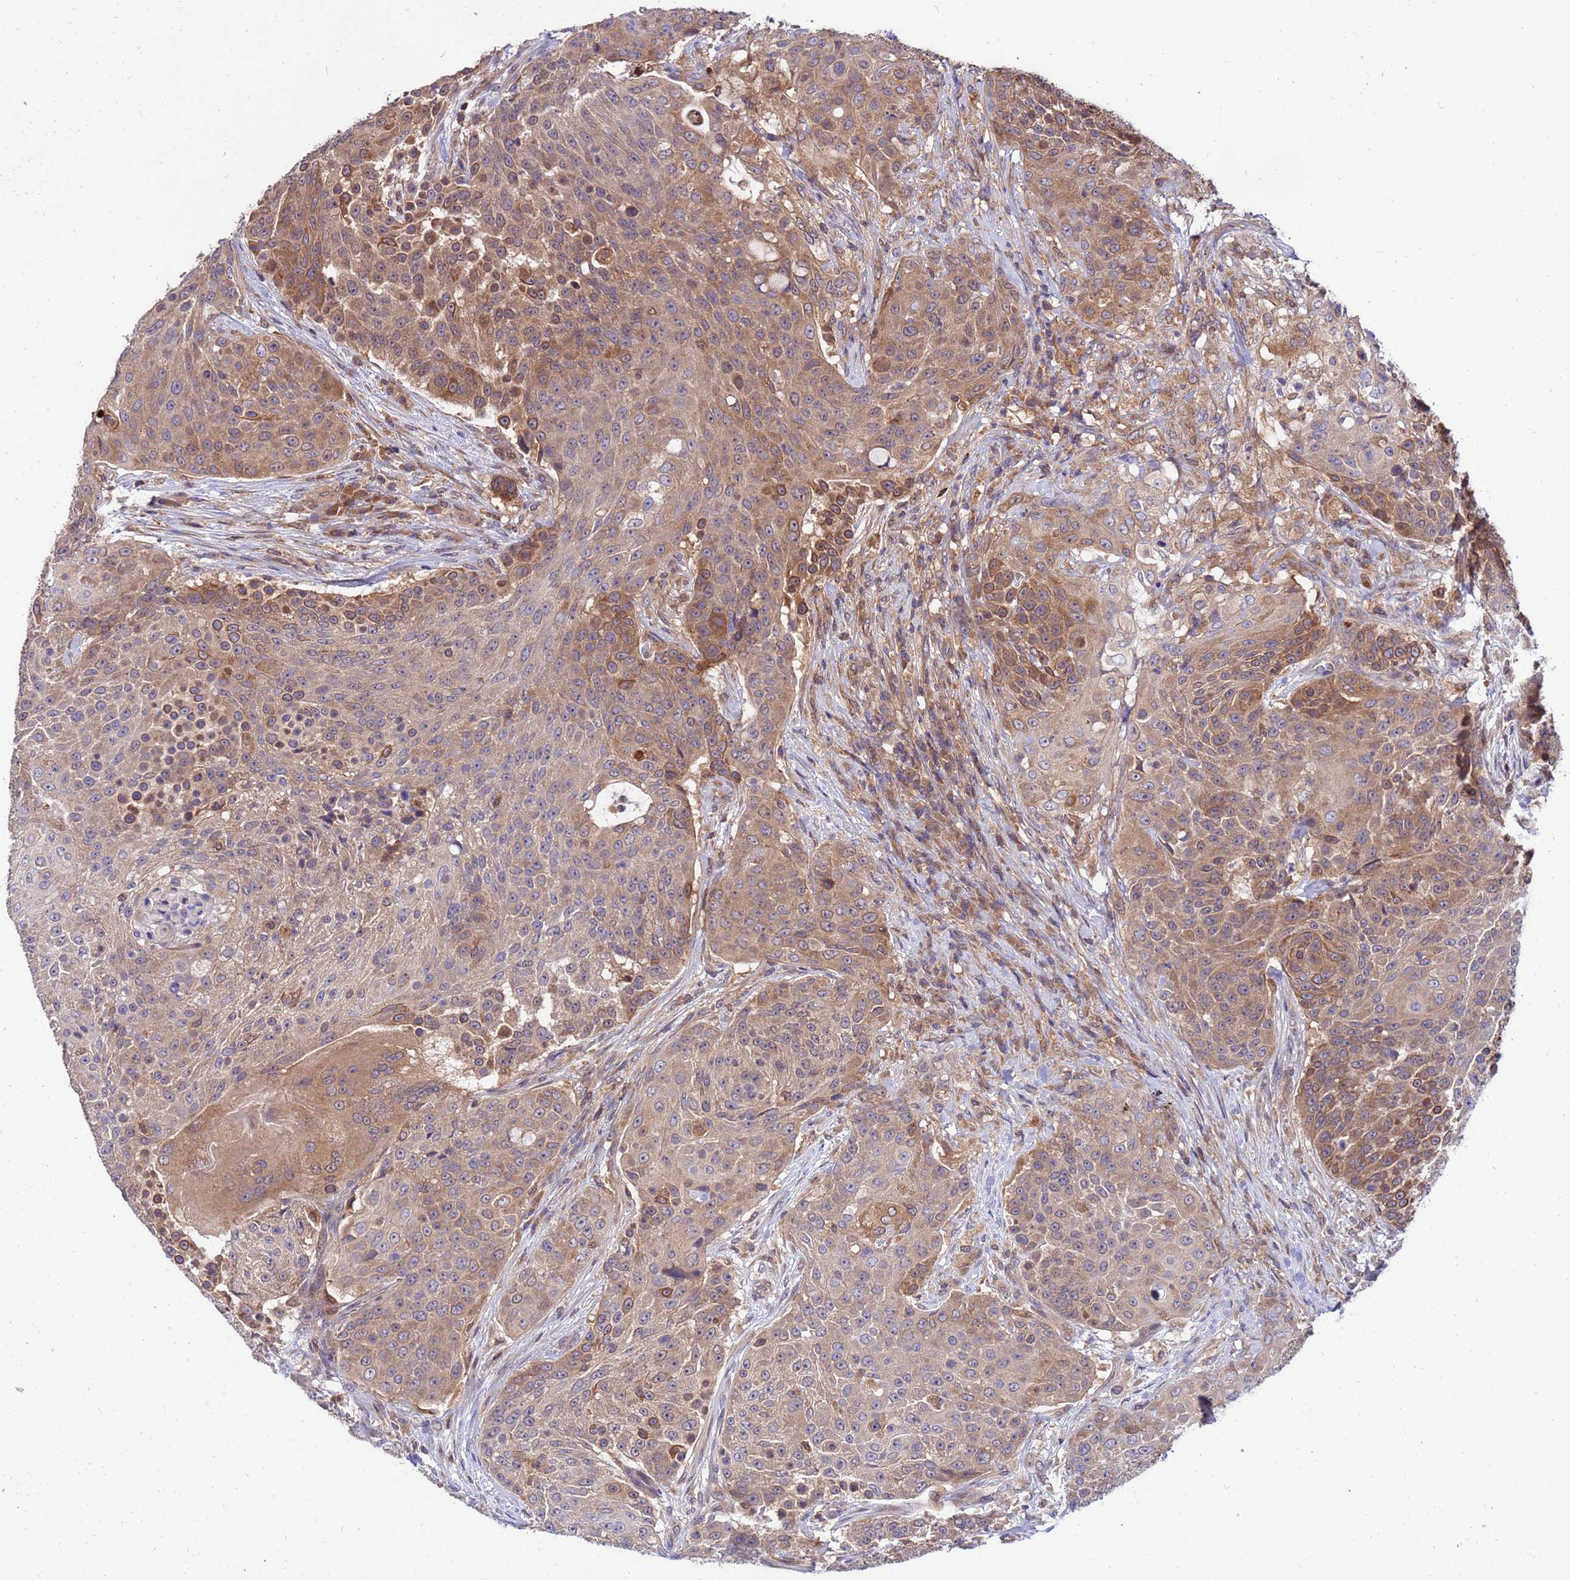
{"staining": {"intensity": "moderate", "quantity": "25%-75%", "location": "cytoplasmic/membranous"}, "tissue": "urothelial cancer", "cell_type": "Tumor cells", "image_type": "cancer", "snomed": [{"axis": "morphology", "description": "Urothelial carcinoma, High grade"}, {"axis": "topography", "description": "Urinary bladder"}], "caption": "The histopathology image demonstrates staining of urothelial cancer, revealing moderate cytoplasmic/membranous protein staining (brown color) within tumor cells.", "gene": "GET3", "patient": {"sex": "female", "age": 63}}